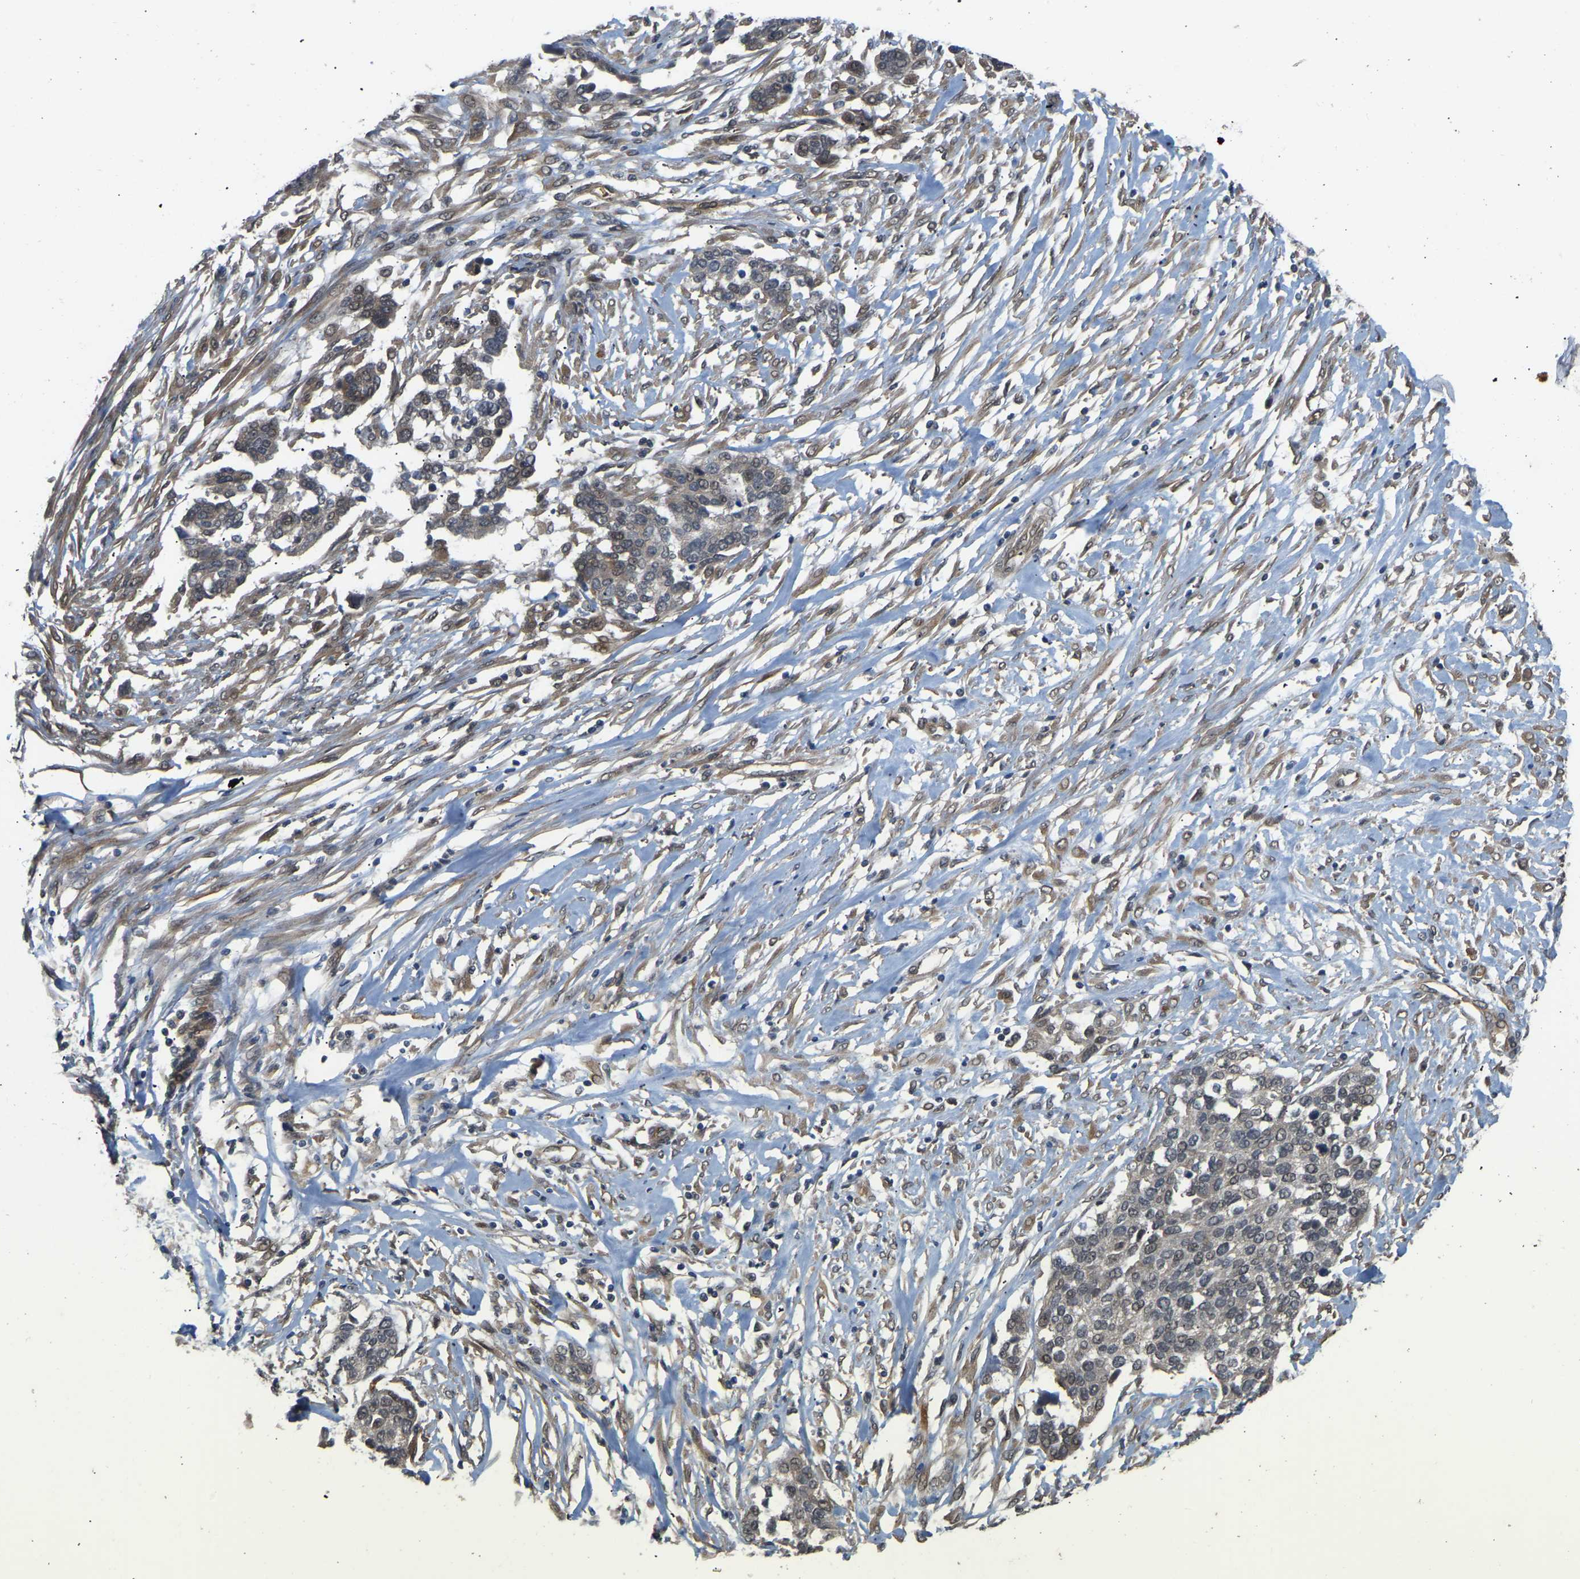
{"staining": {"intensity": "weak", "quantity": "25%-75%", "location": "nuclear"}, "tissue": "ovarian cancer", "cell_type": "Tumor cells", "image_type": "cancer", "snomed": [{"axis": "morphology", "description": "Cystadenocarcinoma, serous, NOS"}, {"axis": "topography", "description": "Ovary"}], "caption": "Protein expression analysis of ovarian cancer (serous cystadenocarcinoma) demonstrates weak nuclear expression in approximately 25%-75% of tumor cells.", "gene": "LIMK2", "patient": {"sex": "female", "age": 44}}